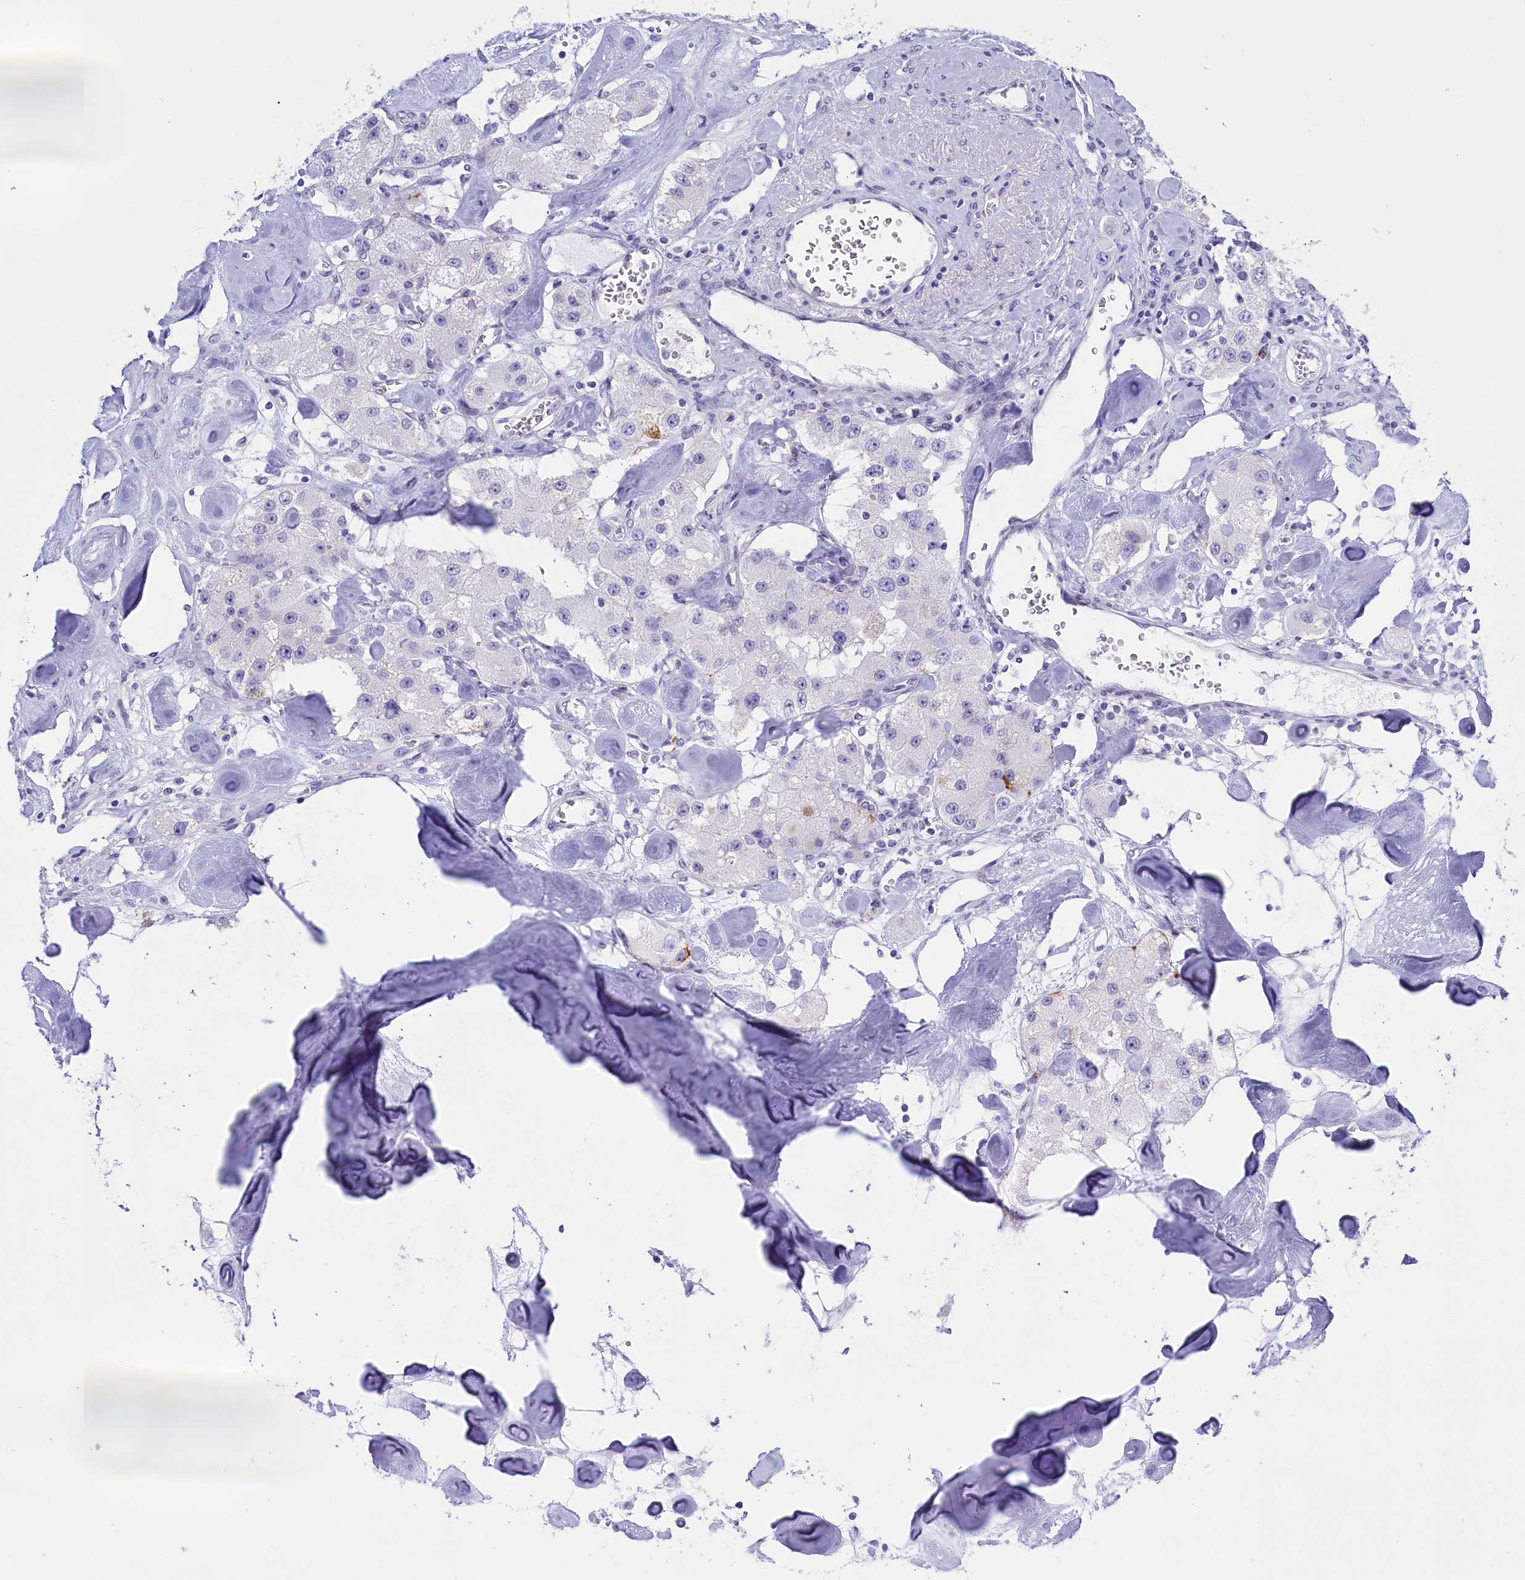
{"staining": {"intensity": "negative", "quantity": "none", "location": "none"}, "tissue": "carcinoid", "cell_type": "Tumor cells", "image_type": "cancer", "snomed": [{"axis": "morphology", "description": "Carcinoid, malignant, NOS"}, {"axis": "topography", "description": "Pancreas"}], "caption": "Histopathology image shows no protein staining in tumor cells of carcinoid tissue.", "gene": "RPS6KB1", "patient": {"sex": "male", "age": 41}}